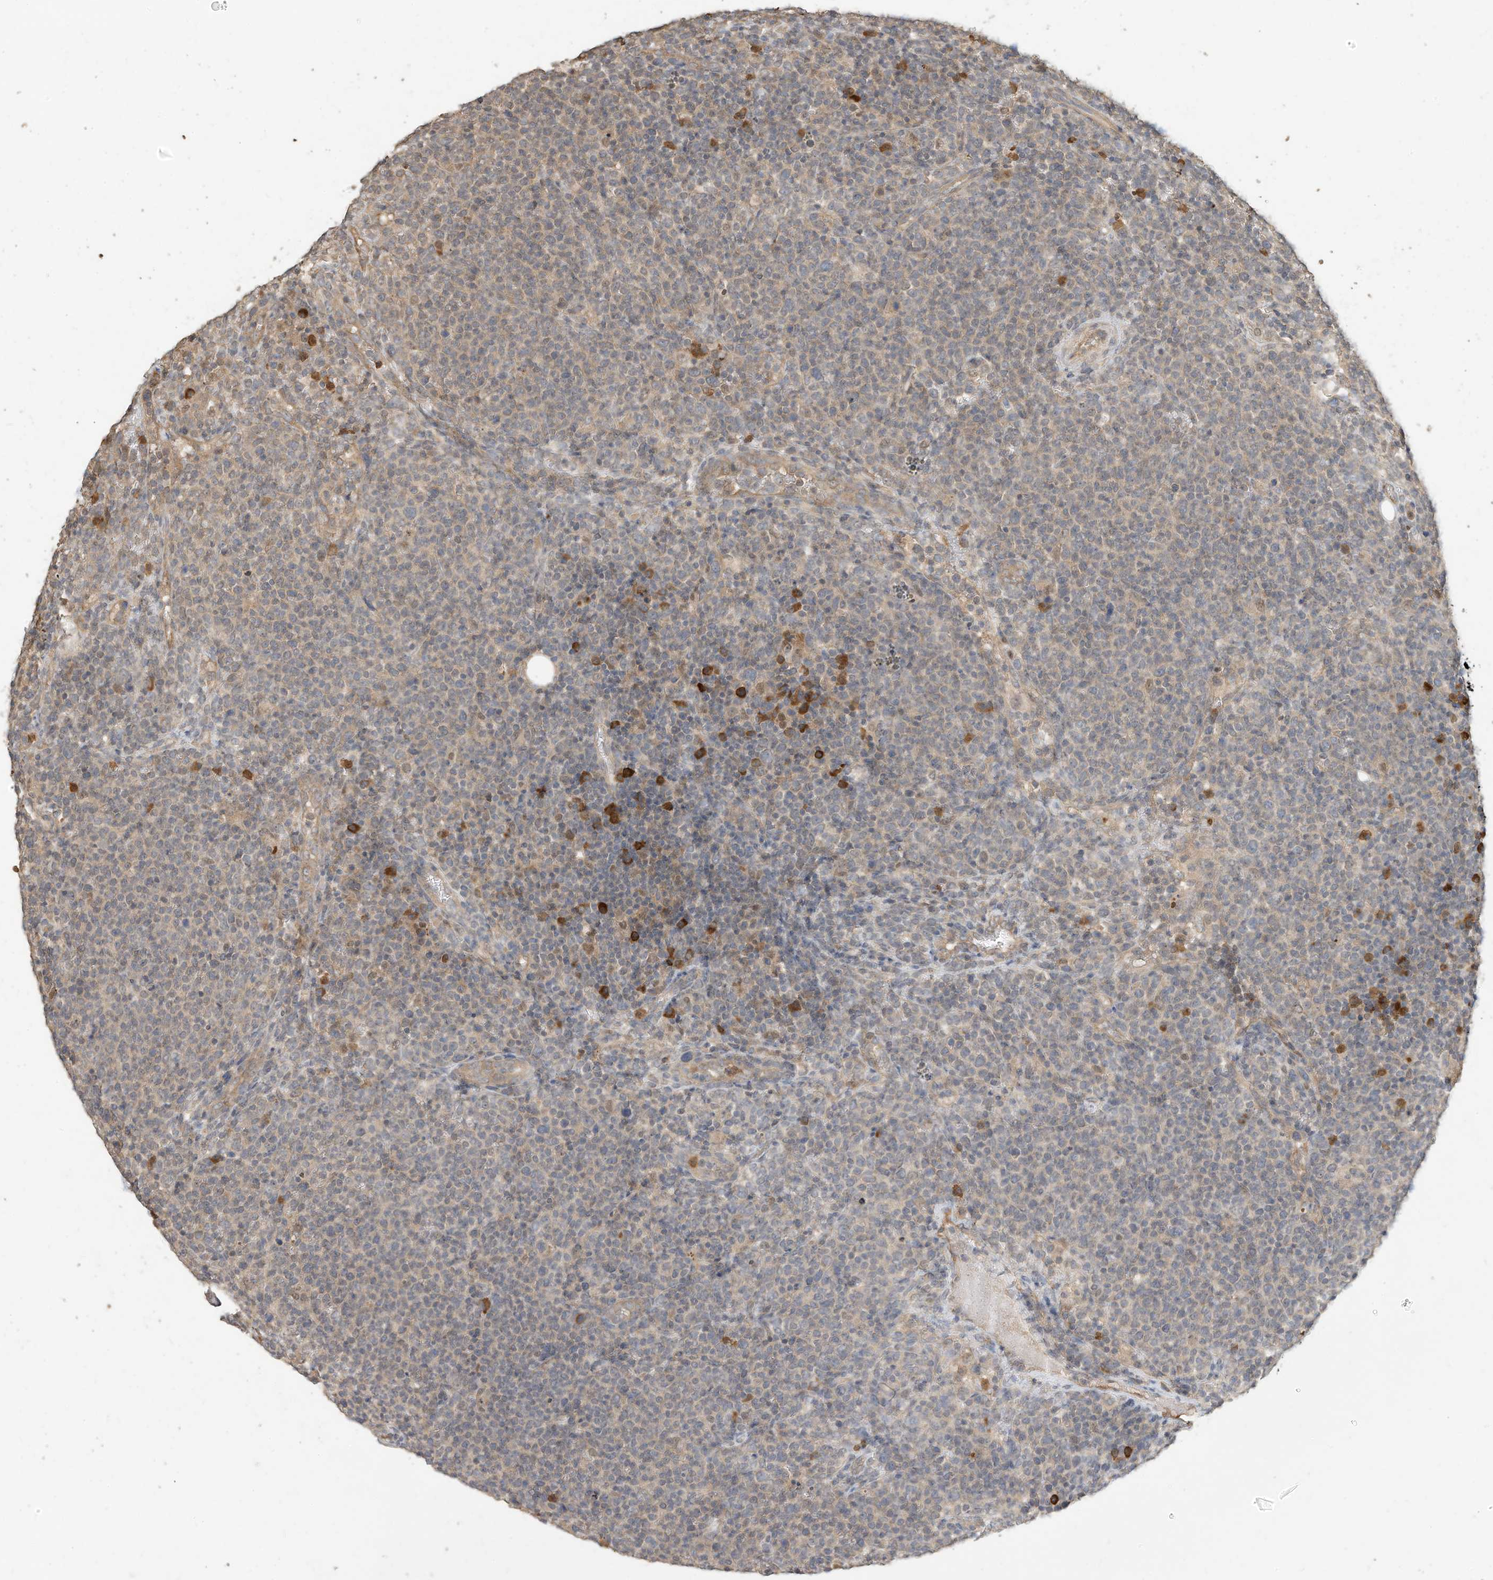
{"staining": {"intensity": "weak", "quantity": "25%-75%", "location": "cytoplasmic/membranous"}, "tissue": "lymphoma", "cell_type": "Tumor cells", "image_type": "cancer", "snomed": [{"axis": "morphology", "description": "Malignant lymphoma, non-Hodgkin's type, High grade"}, {"axis": "topography", "description": "Lymph node"}], "caption": "Protein staining displays weak cytoplasmic/membranous expression in approximately 25%-75% of tumor cells in high-grade malignant lymphoma, non-Hodgkin's type. (brown staining indicates protein expression, while blue staining denotes nuclei).", "gene": "OFD1", "patient": {"sex": "male", "age": 61}}